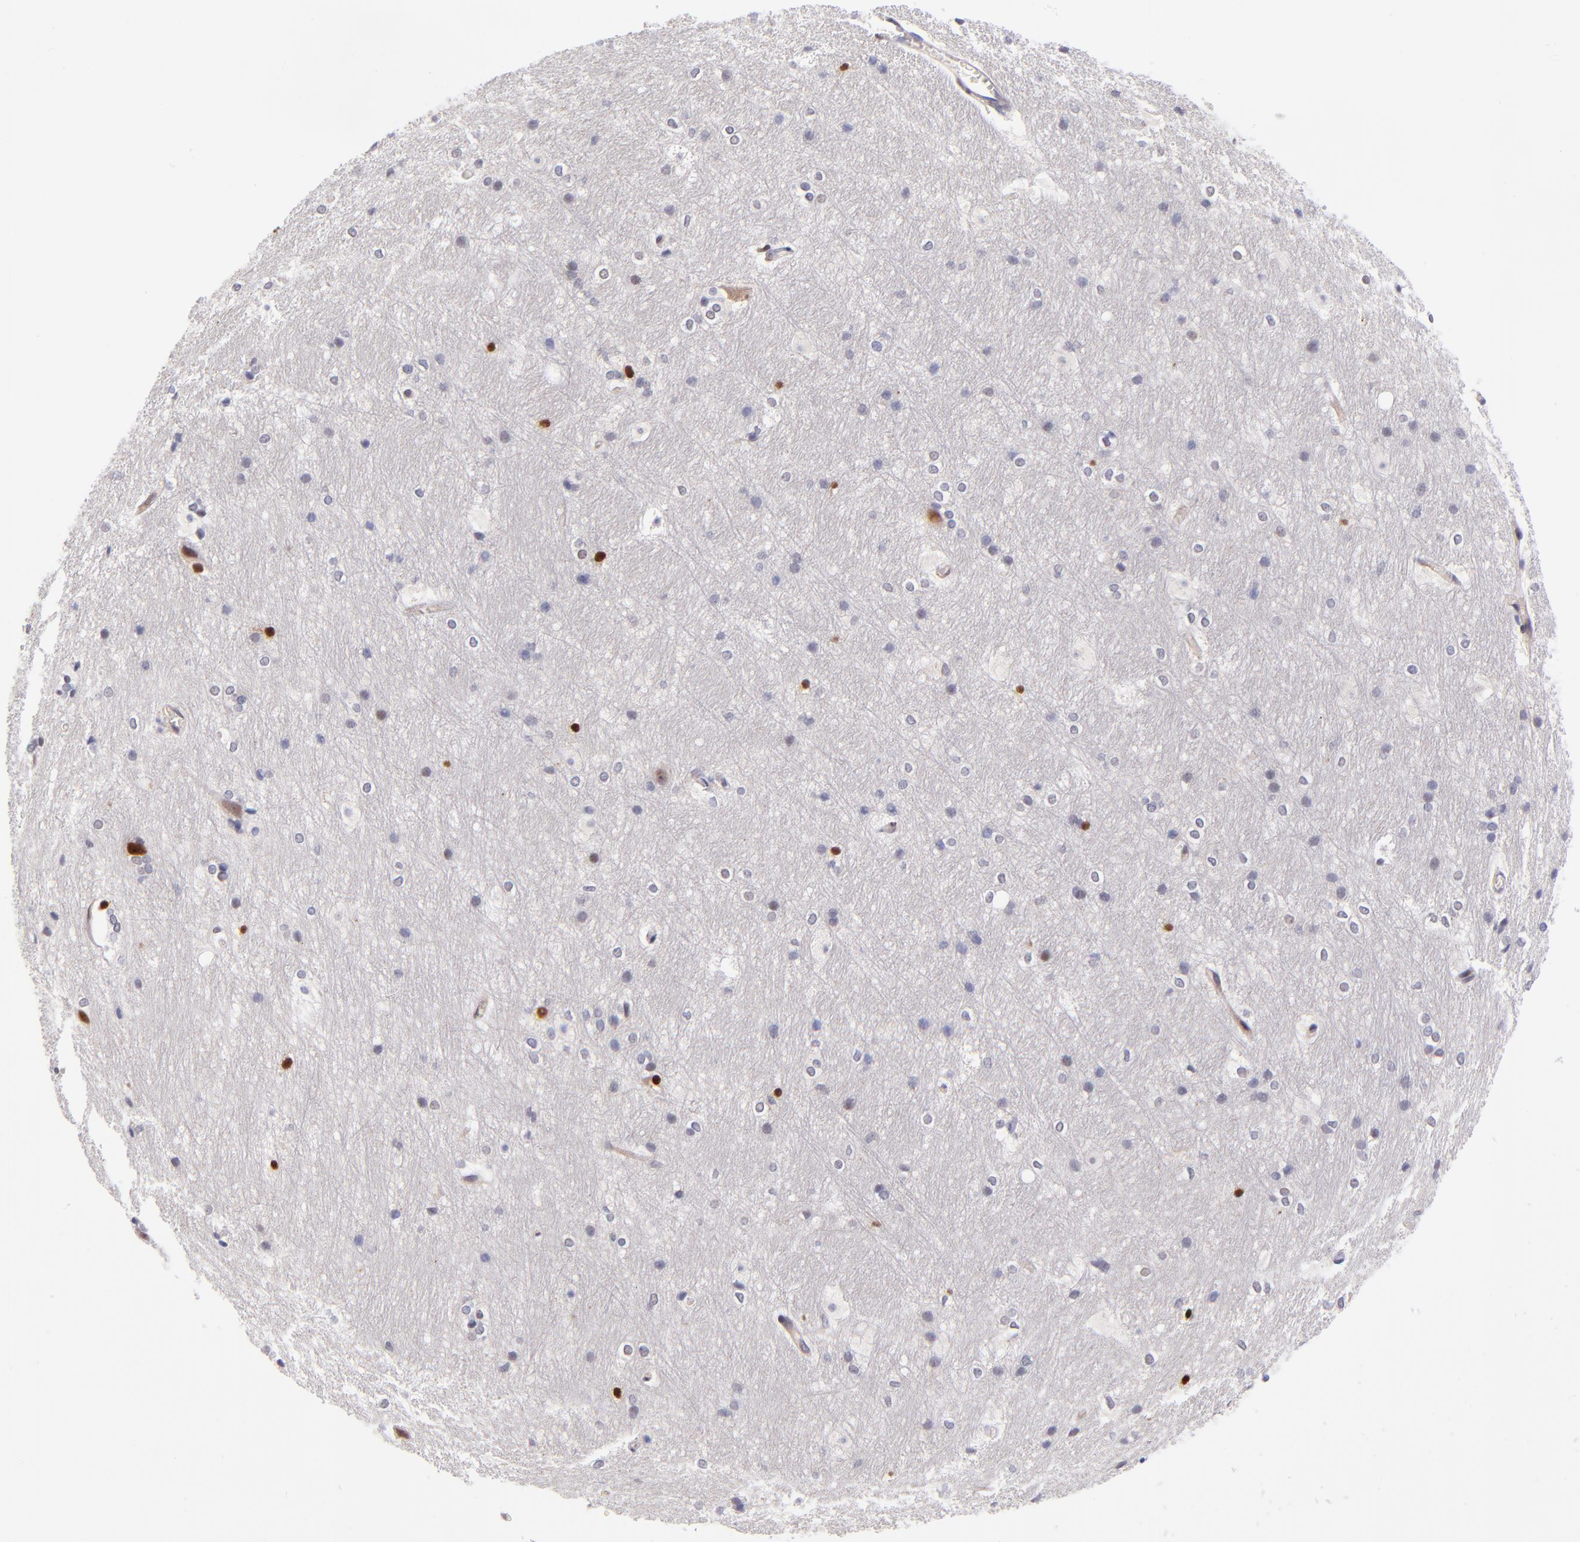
{"staining": {"intensity": "strong", "quantity": "<25%", "location": "nuclear"}, "tissue": "hippocampus", "cell_type": "Glial cells", "image_type": "normal", "snomed": [{"axis": "morphology", "description": "Normal tissue, NOS"}, {"axis": "topography", "description": "Hippocampus"}], "caption": "An image of human hippocampus stained for a protein displays strong nuclear brown staining in glial cells. (Stains: DAB in brown, nuclei in blue, Microscopy: brightfield microscopy at high magnification).", "gene": "SOX6", "patient": {"sex": "female", "age": 19}}